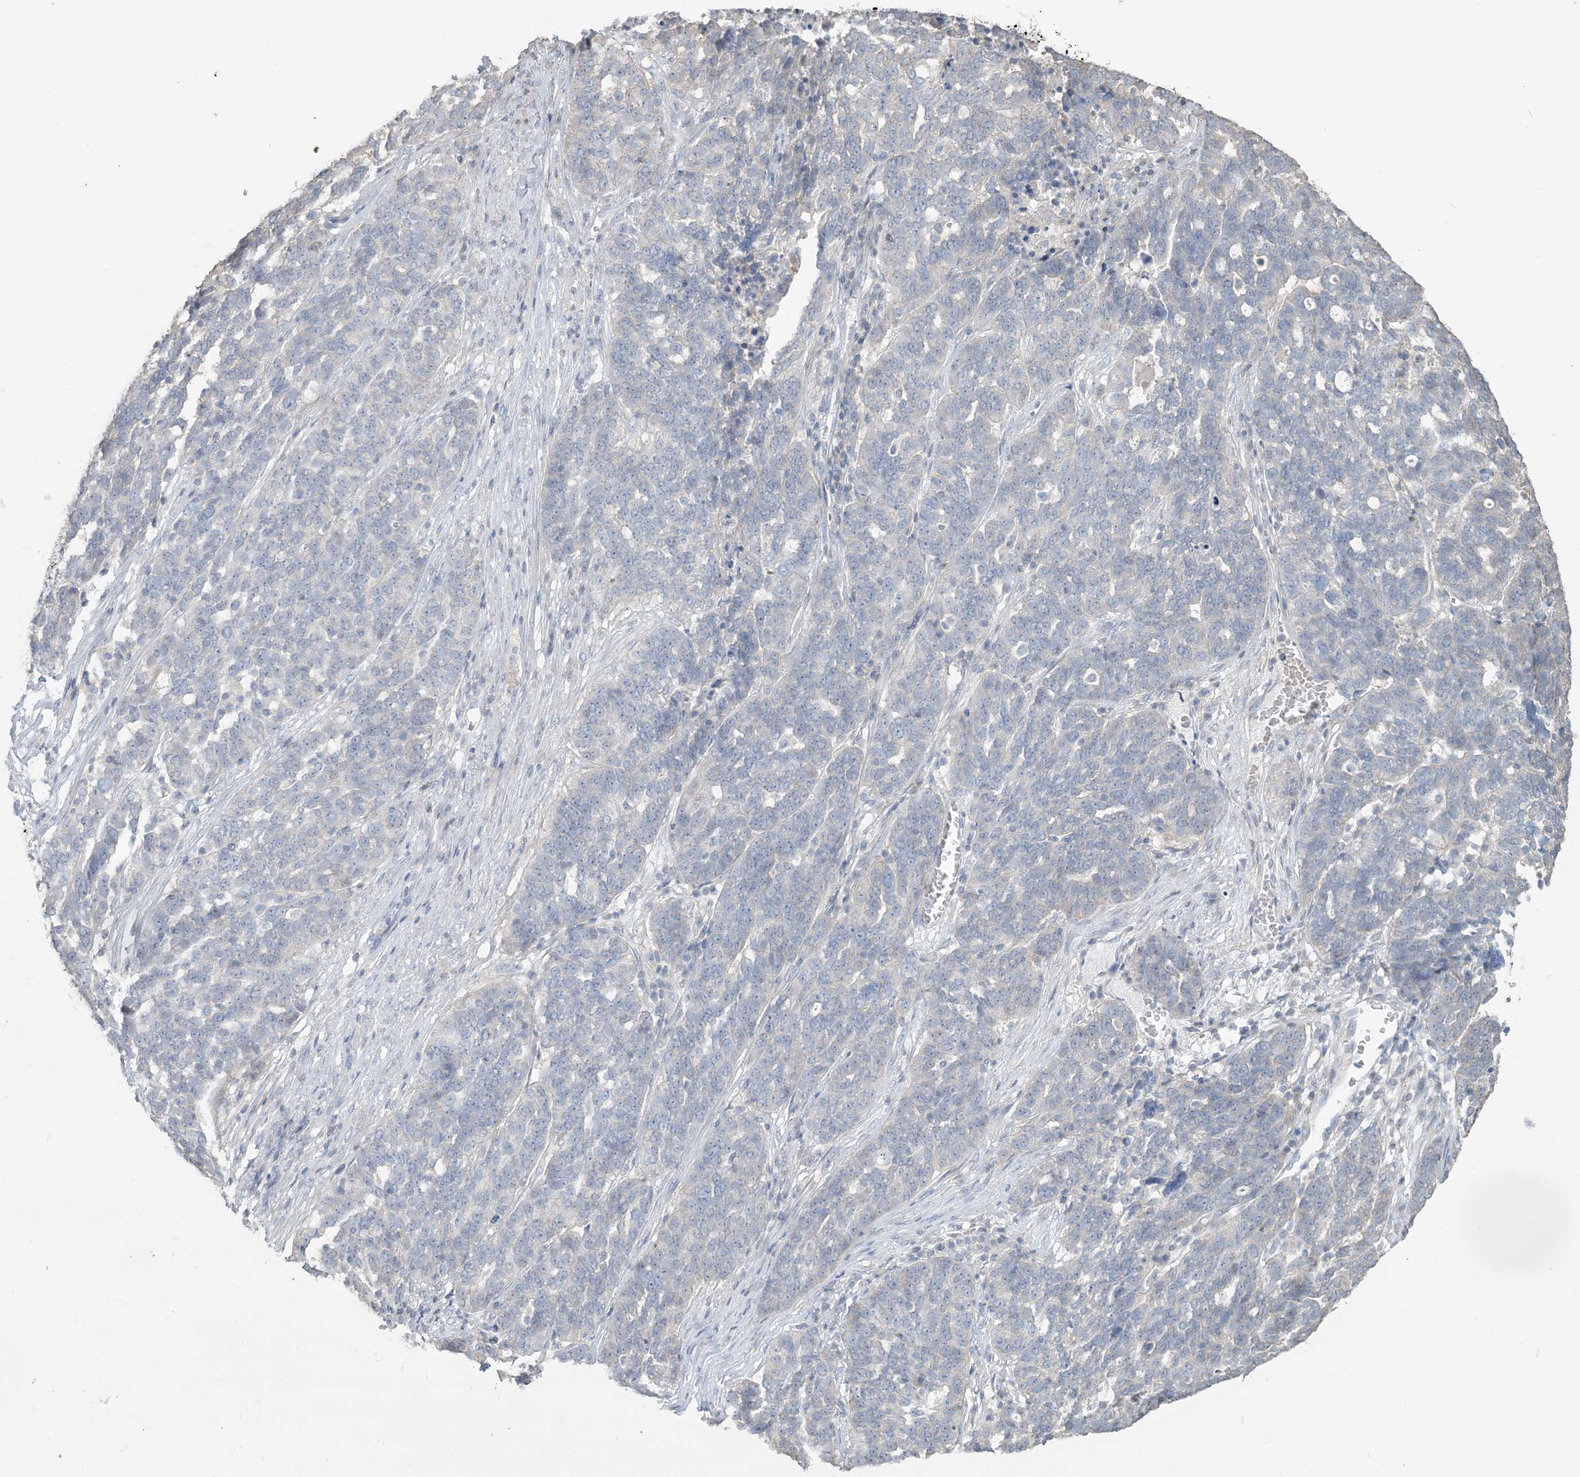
{"staining": {"intensity": "negative", "quantity": "none", "location": "none"}, "tissue": "ovarian cancer", "cell_type": "Tumor cells", "image_type": "cancer", "snomed": [{"axis": "morphology", "description": "Cystadenocarcinoma, serous, NOS"}, {"axis": "topography", "description": "Ovary"}], "caption": "Tumor cells are negative for protein expression in human ovarian cancer. (Brightfield microscopy of DAB immunohistochemistry at high magnification).", "gene": "NPHS2", "patient": {"sex": "female", "age": 59}}